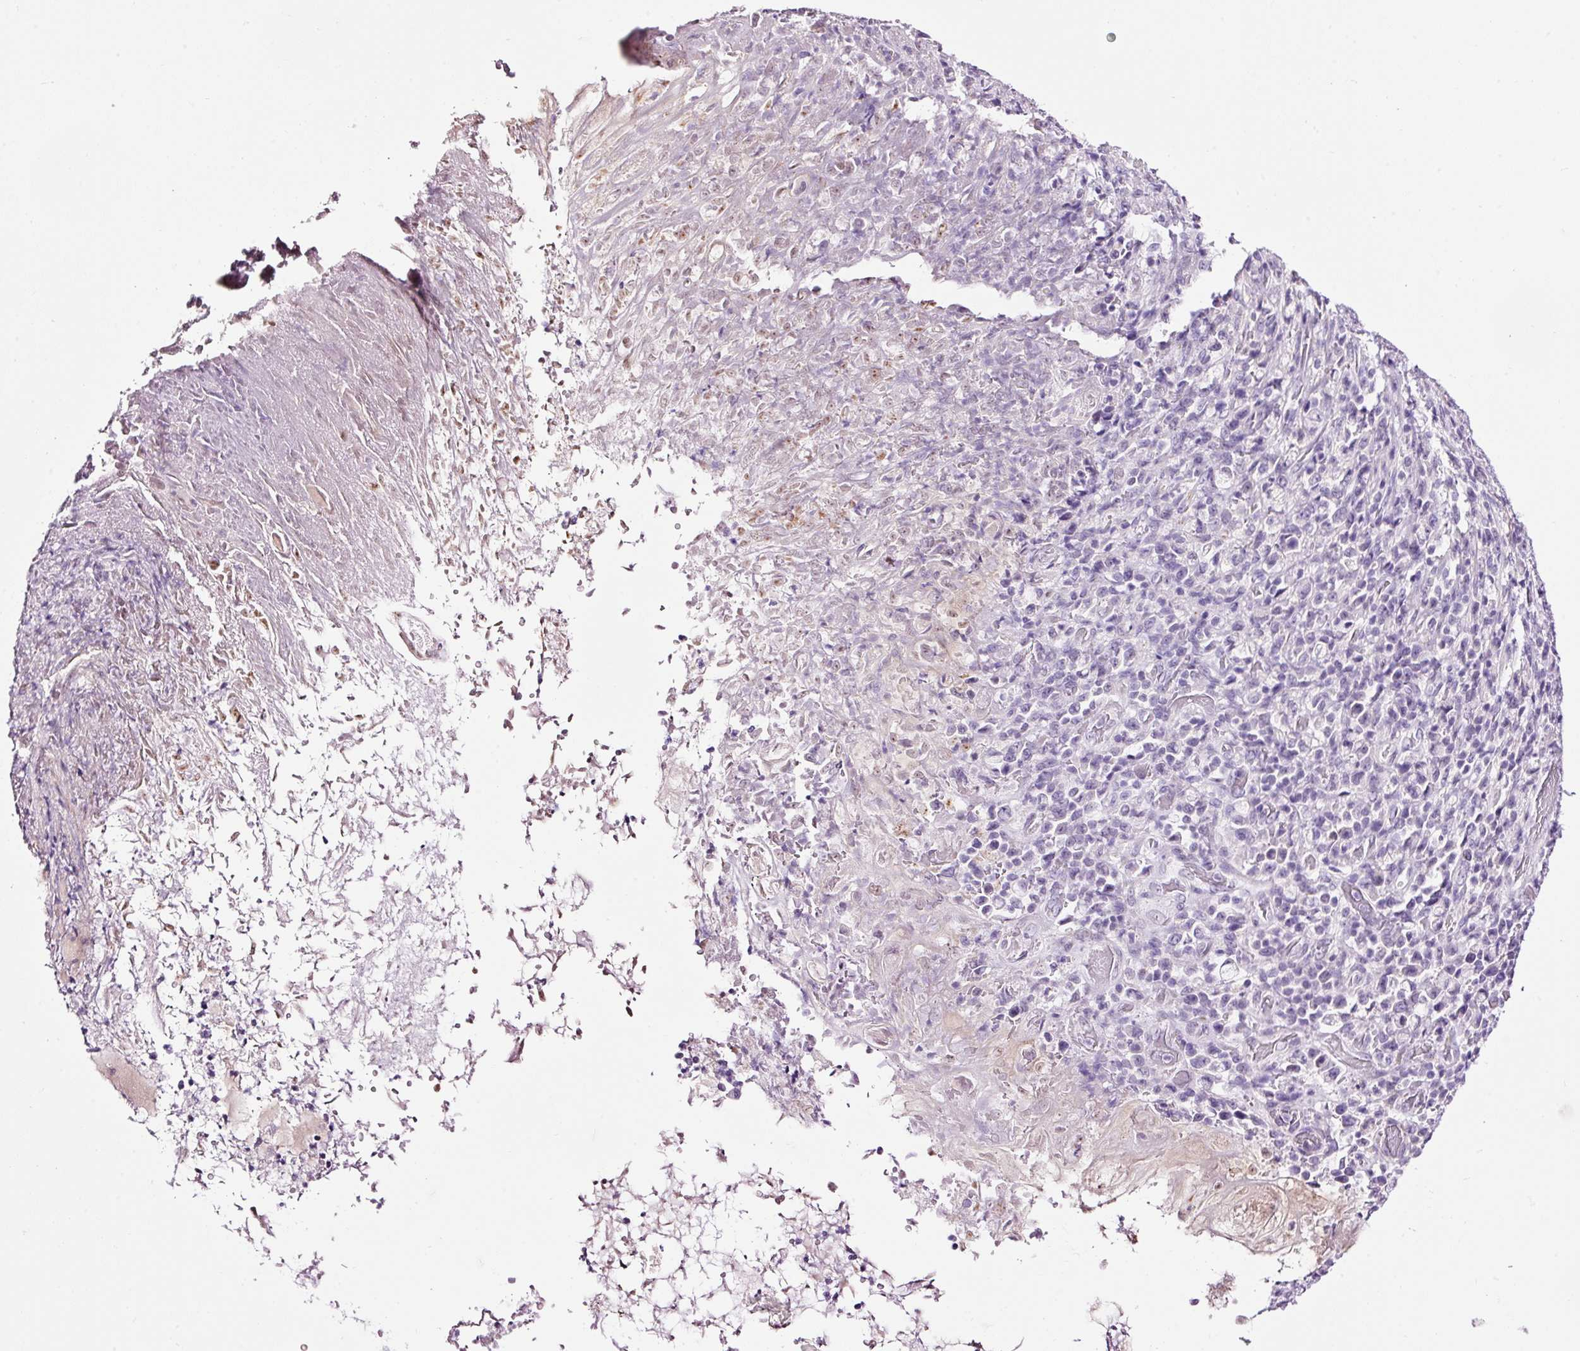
{"staining": {"intensity": "negative", "quantity": "none", "location": "none"}, "tissue": "stomach cancer", "cell_type": "Tumor cells", "image_type": "cancer", "snomed": [{"axis": "morphology", "description": "Normal tissue, NOS"}, {"axis": "morphology", "description": "Adenocarcinoma, NOS"}, {"axis": "topography", "description": "Stomach"}], "caption": "An image of human stomach cancer is negative for staining in tumor cells.", "gene": "RTF2", "patient": {"sex": "female", "age": 79}}